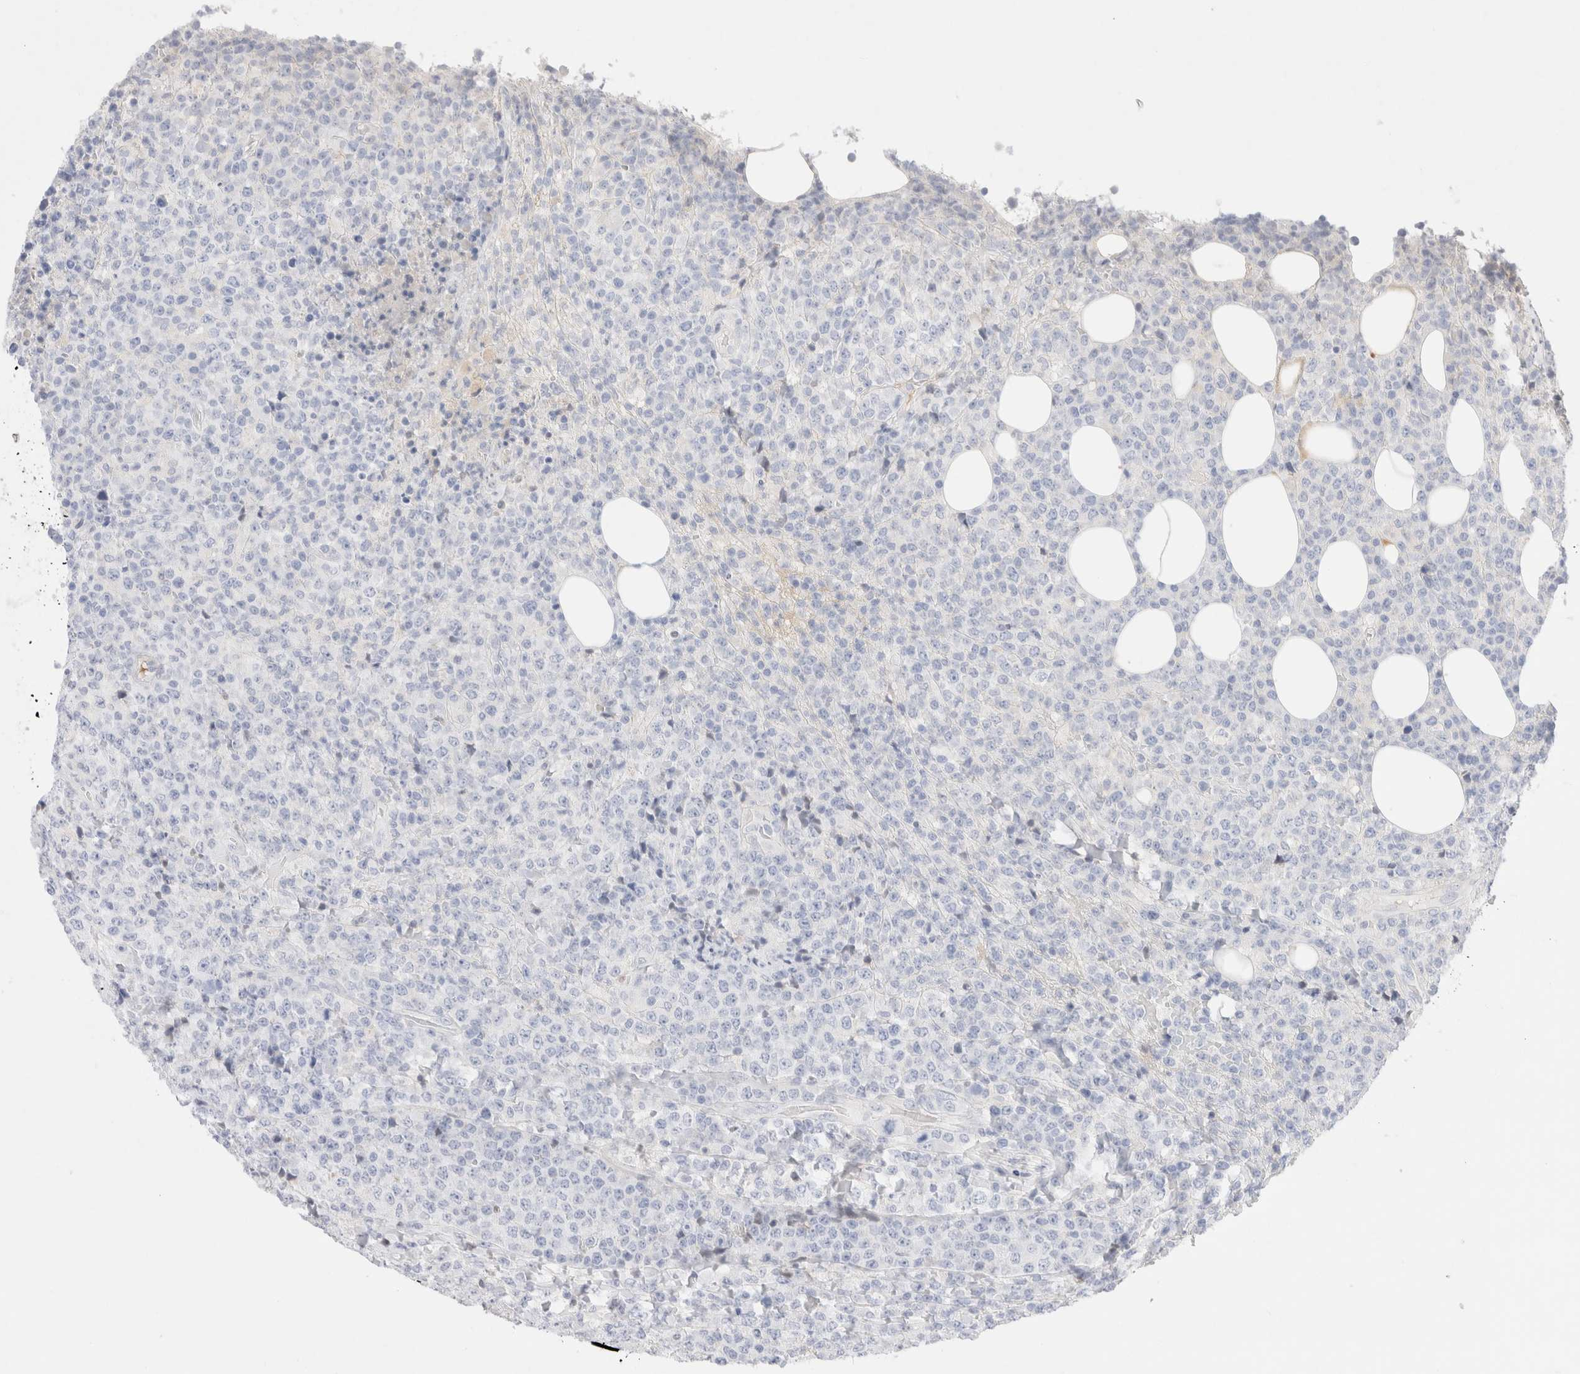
{"staining": {"intensity": "negative", "quantity": "none", "location": "none"}, "tissue": "lymphoma", "cell_type": "Tumor cells", "image_type": "cancer", "snomed": [{"axis": "morphology", "description": "Malignant lymphoma, non-Hodgkin's type, High grade"}, {"axis": "topography", "description": "Lymph node"}], "caption": "Photomicrograph shows no significant protein staining in tumor cells of malignant lymphoma, non-Hodgkin's type (high-grade). (DAB (3,3'-diaminobenzidine) immunohistochemistry with hematoxylin counter stain).", "gene": "EPCAM", "patient": {"sex": "male", "age": 13}}